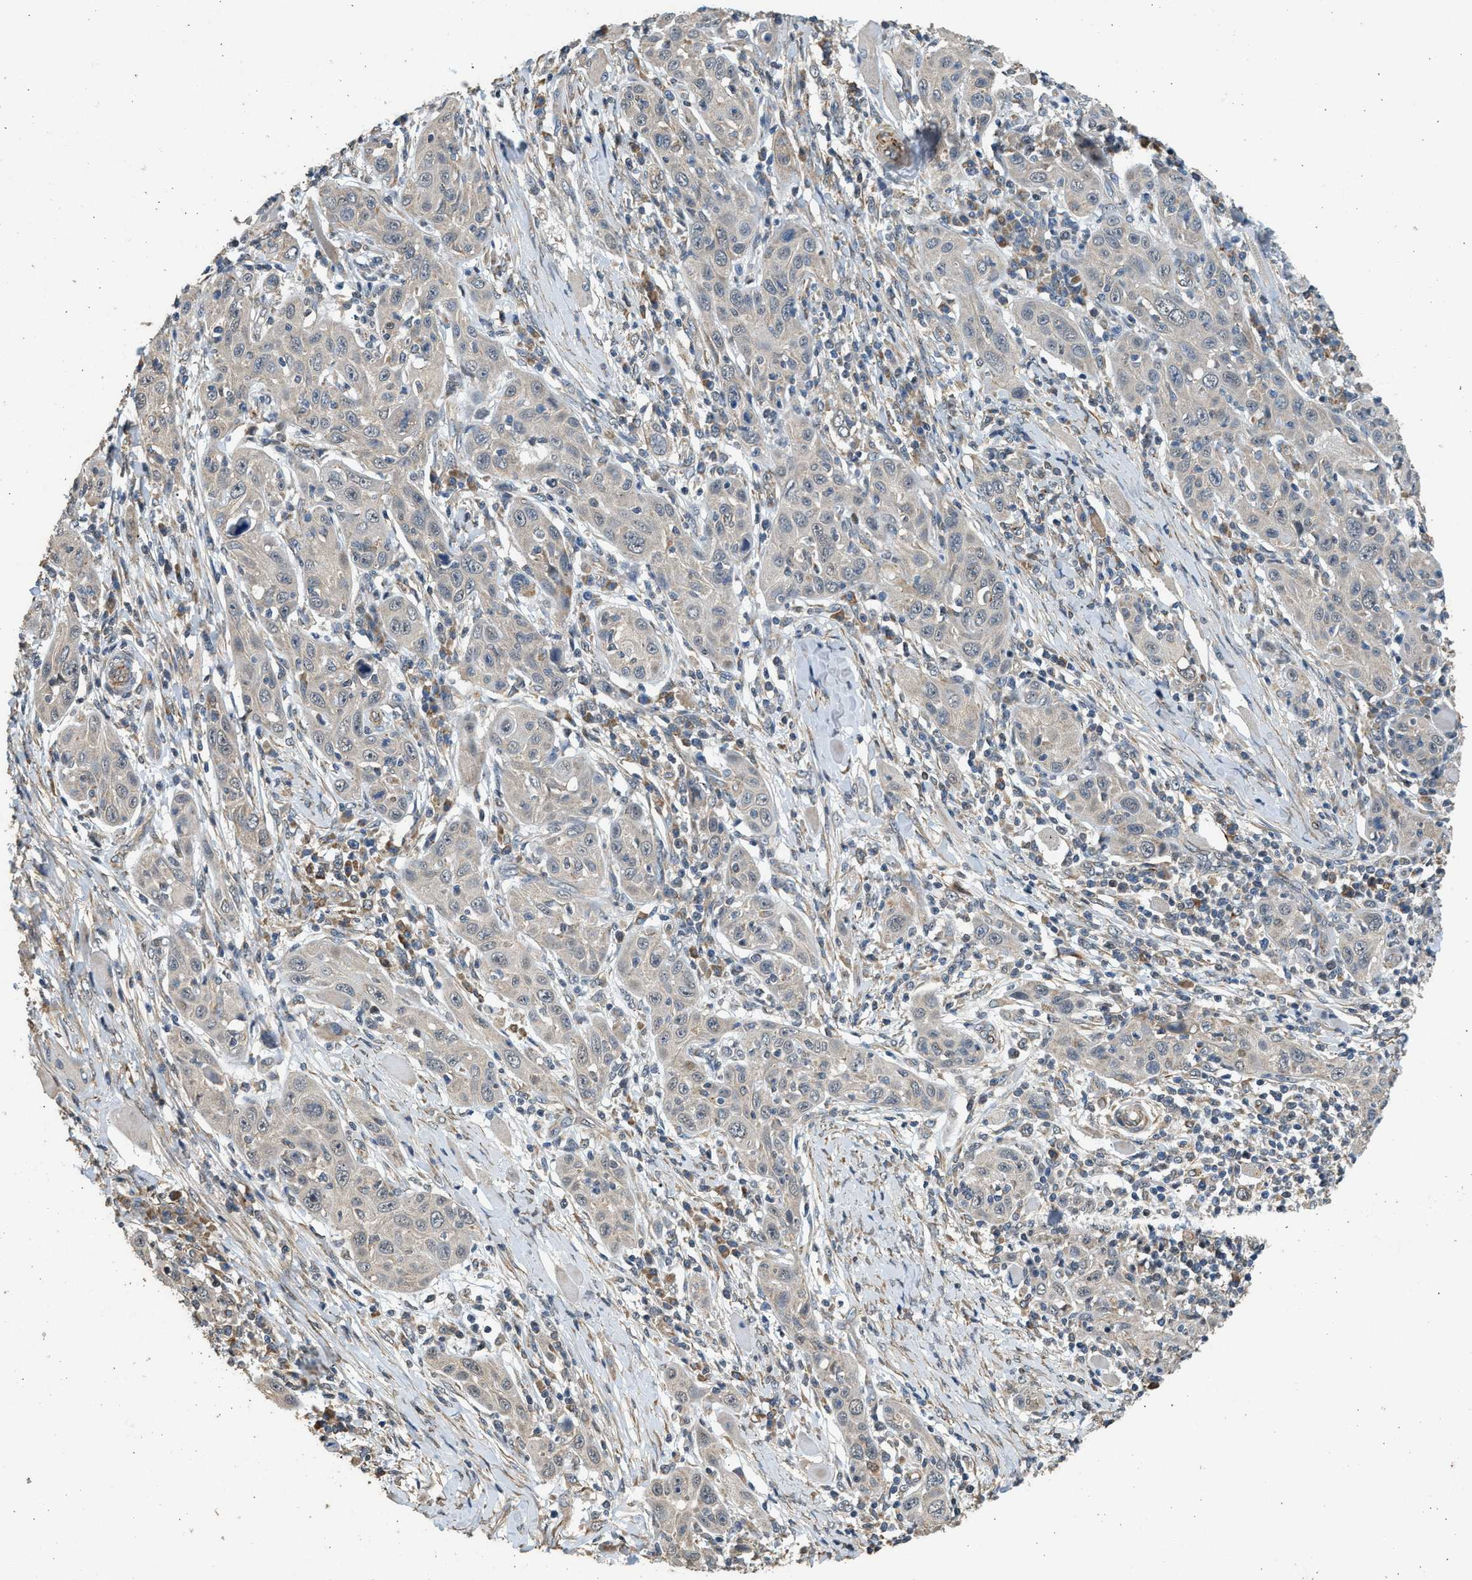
{"staining": {"intensity": "negative", "quantity": "none", "location": "none"}, "tissue": "skin cancer", "cell_type": "Tumor cells", "image_type": "cancer", "snomed": [{"axis": "morphology", "description": "Squamous cell carcinoma, NOS"}, {"axis": "topography", "description": "Skin"}], "caption": "This is an immunohistochemistry (IHC) micrograph of human skin cancer. There is no expression in tumor cells.", "gene": "PCLO", "patient": {"sex": "female", "age": 88}}